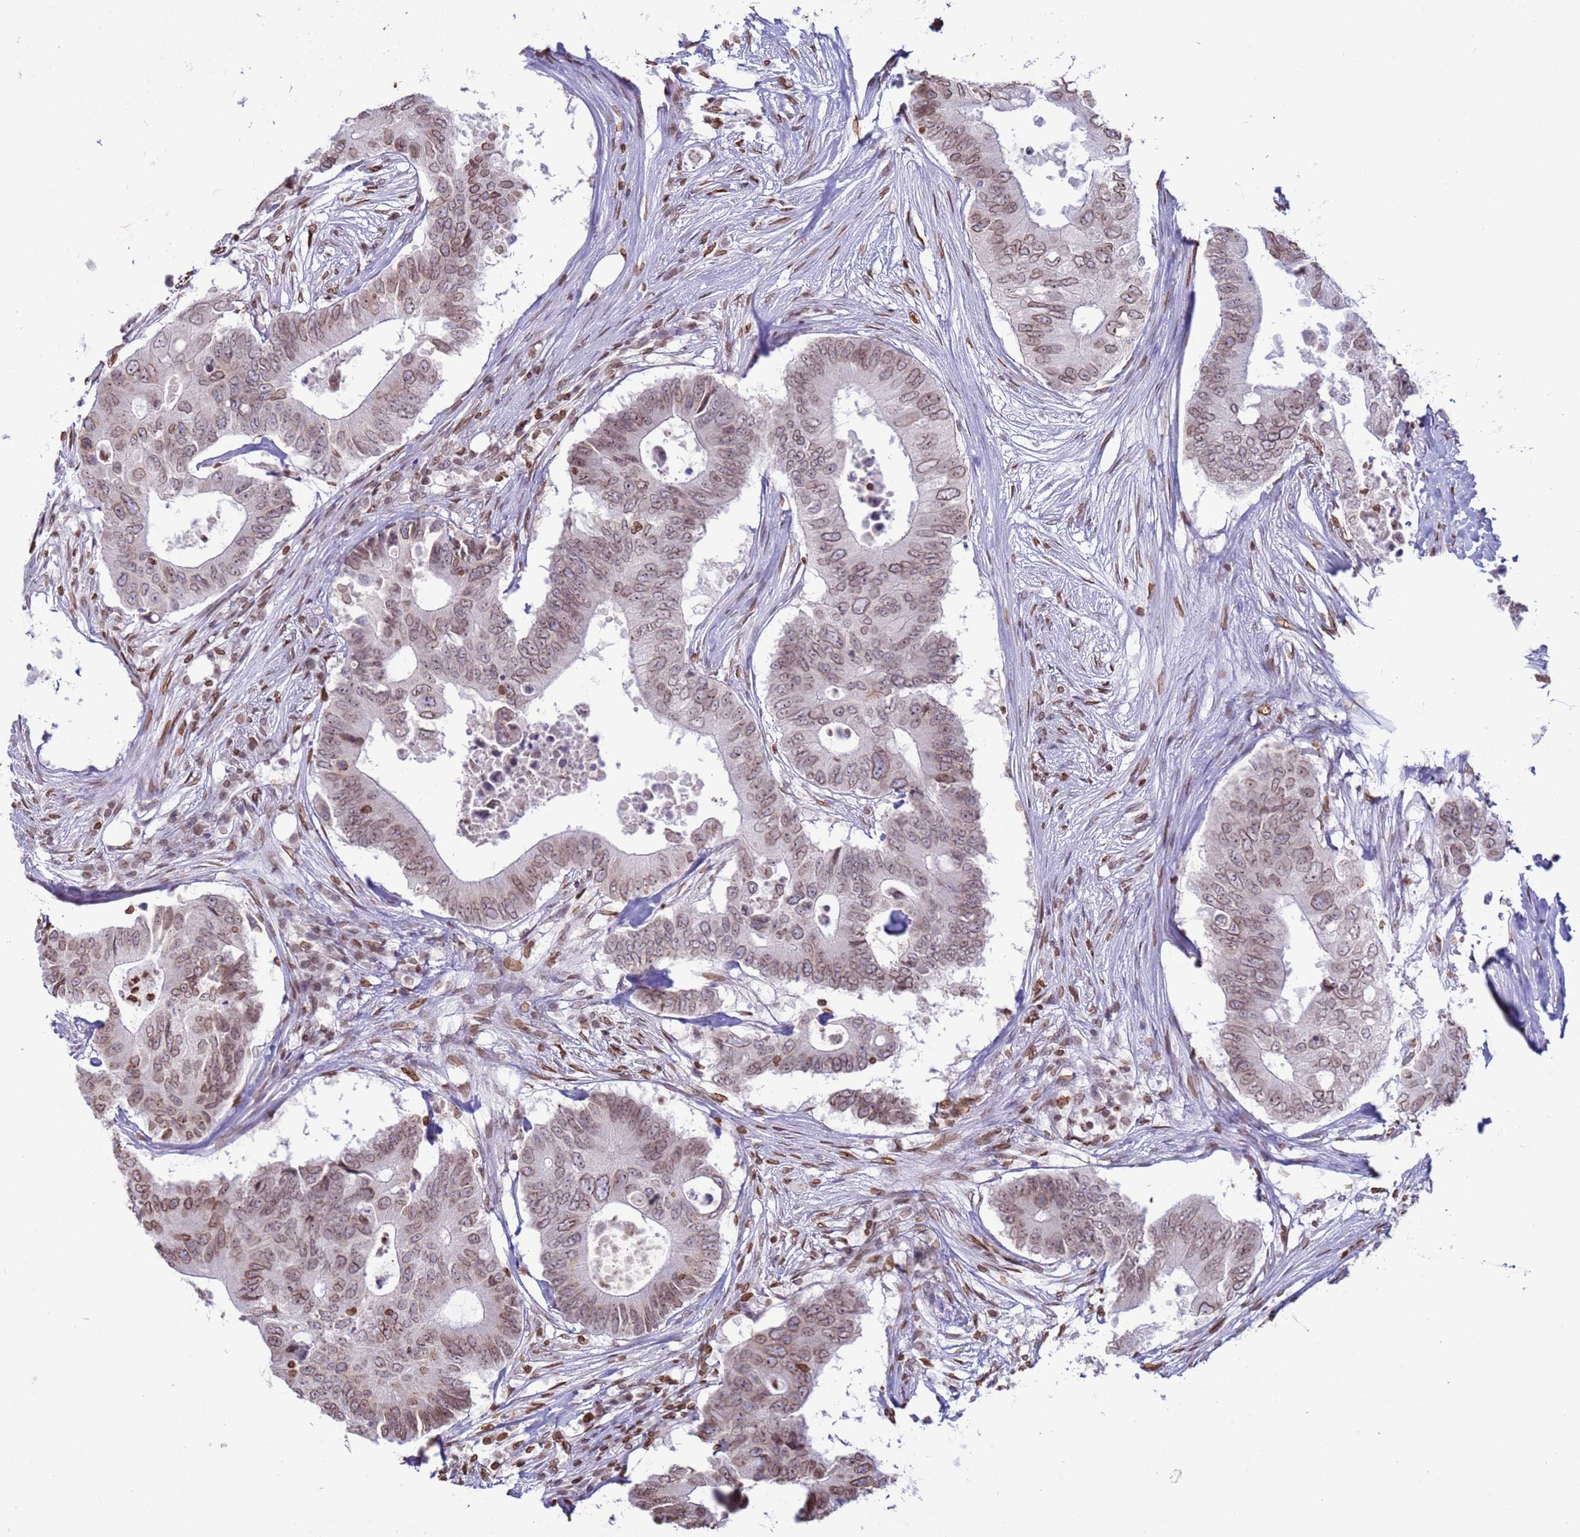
{"staining": {"intensity": "moderate", "quantity": ">75%", "location": "cytoplasmic/membranous,nuclear"}, "tissue": "colorectal cancer", "cell_type": "Tumor cells", "image_type": "cancer", "snomed": [{"axis": "morphology", "description": "Adenocarcinoma, NOS"}, {"axis": "topography", "description": "Colon"}], "caption": "High-magnification brightfield microscopy of colorectal adenocarcinoma stained with DAB (brown) and counterstained with hematoxylin (blue). tumor cells exhibit moderate cytoplasmic/membranous and nuclear expression is appreciated in about>75% of cells.", "gene": "DHX37", "patient": {"sex": "male", "age": 71}}